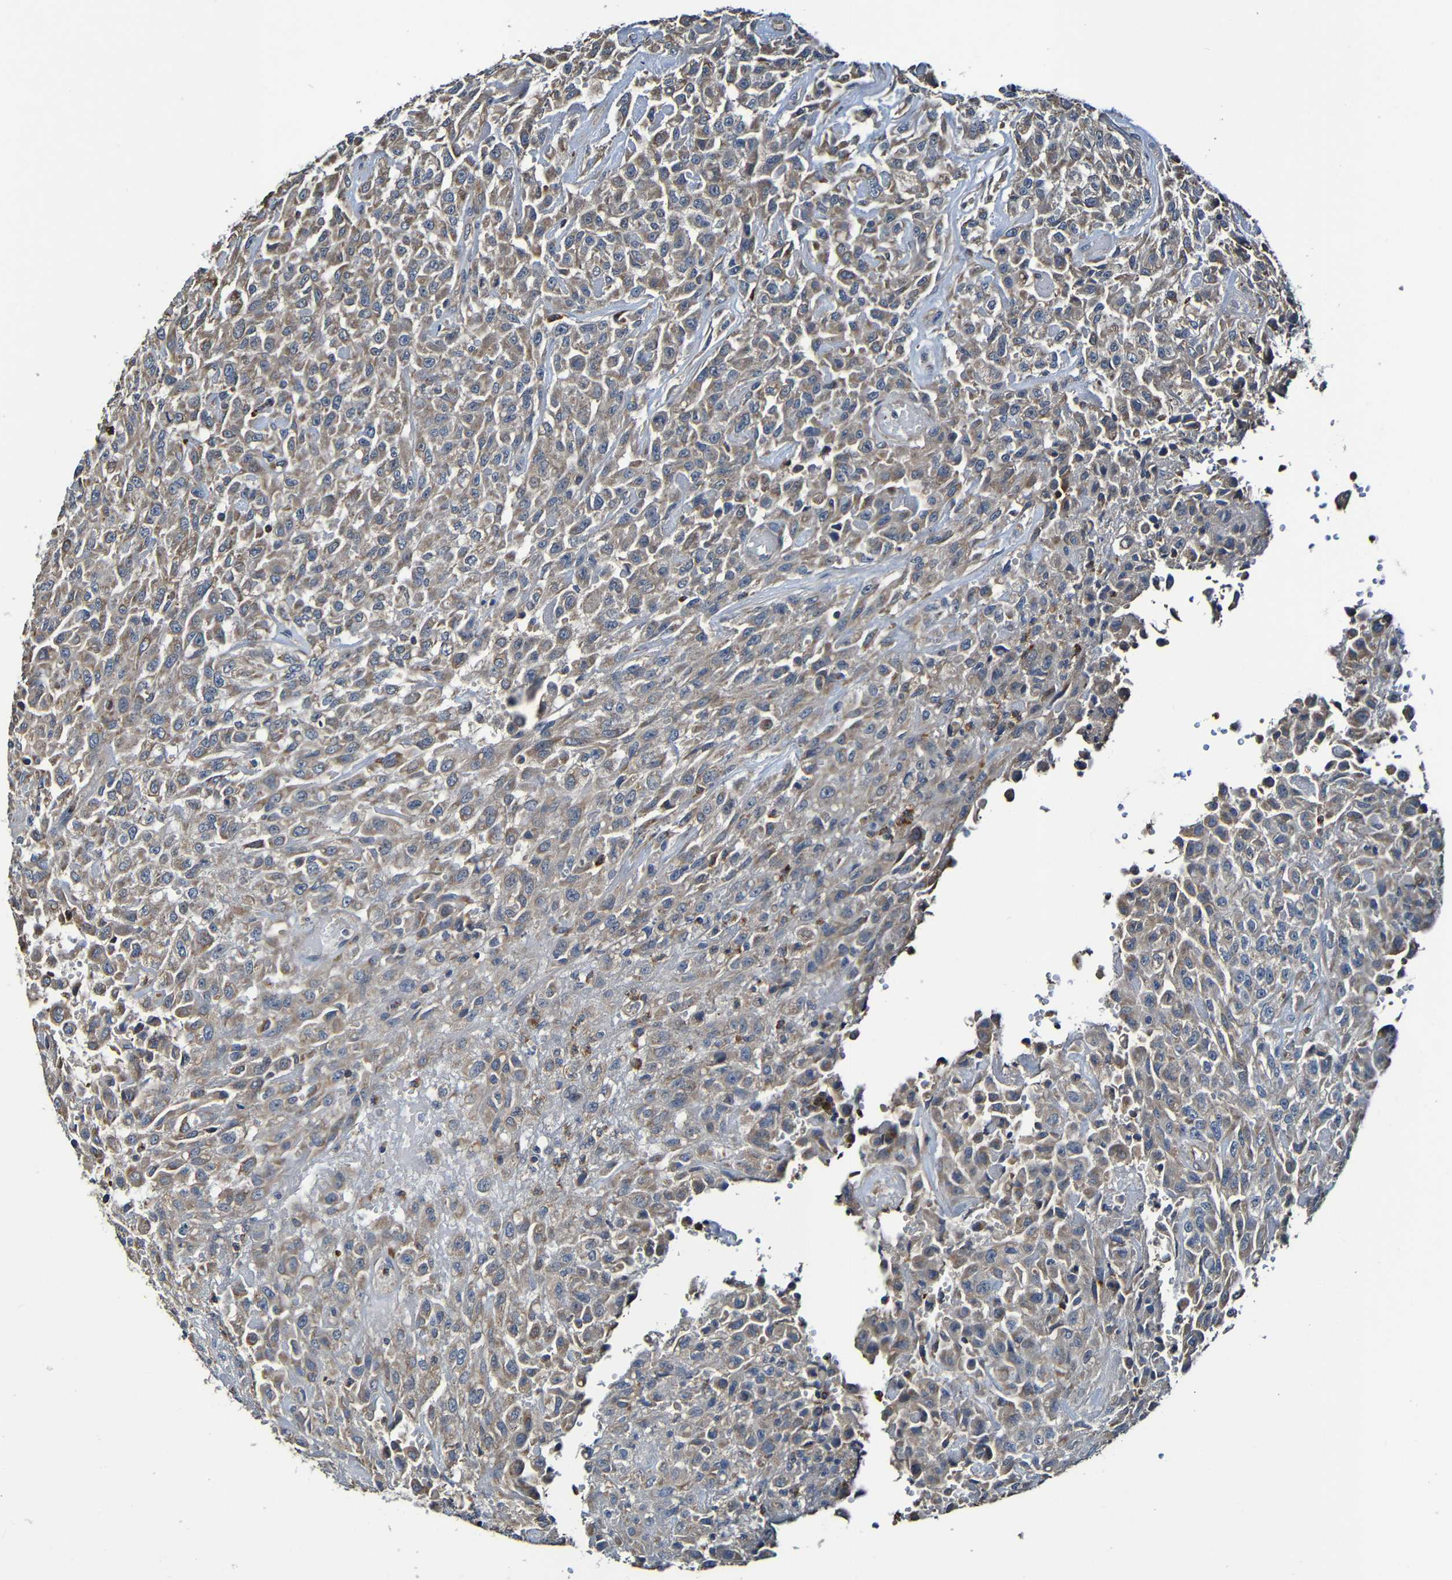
{"staining": {"intensity": "moderate", "quantity": "25%-75%", "location": "cytoplasmic/membranous"}, "tissue": "urothelial cancer", "cell_type": "Tumor cells", "image_type": "cancer", "snomed": [{"axis": "morphology", "description": "Urothelial carcinoma, High grade"}, {"axis": "topography", "description": "Urinary bladder"}], "caption": "Urothelial cancer stained with a protein marker displays moderate staining in tumor cells.", "gene": "ADAM15", "patient": {"sex": "male", "age": 46}}